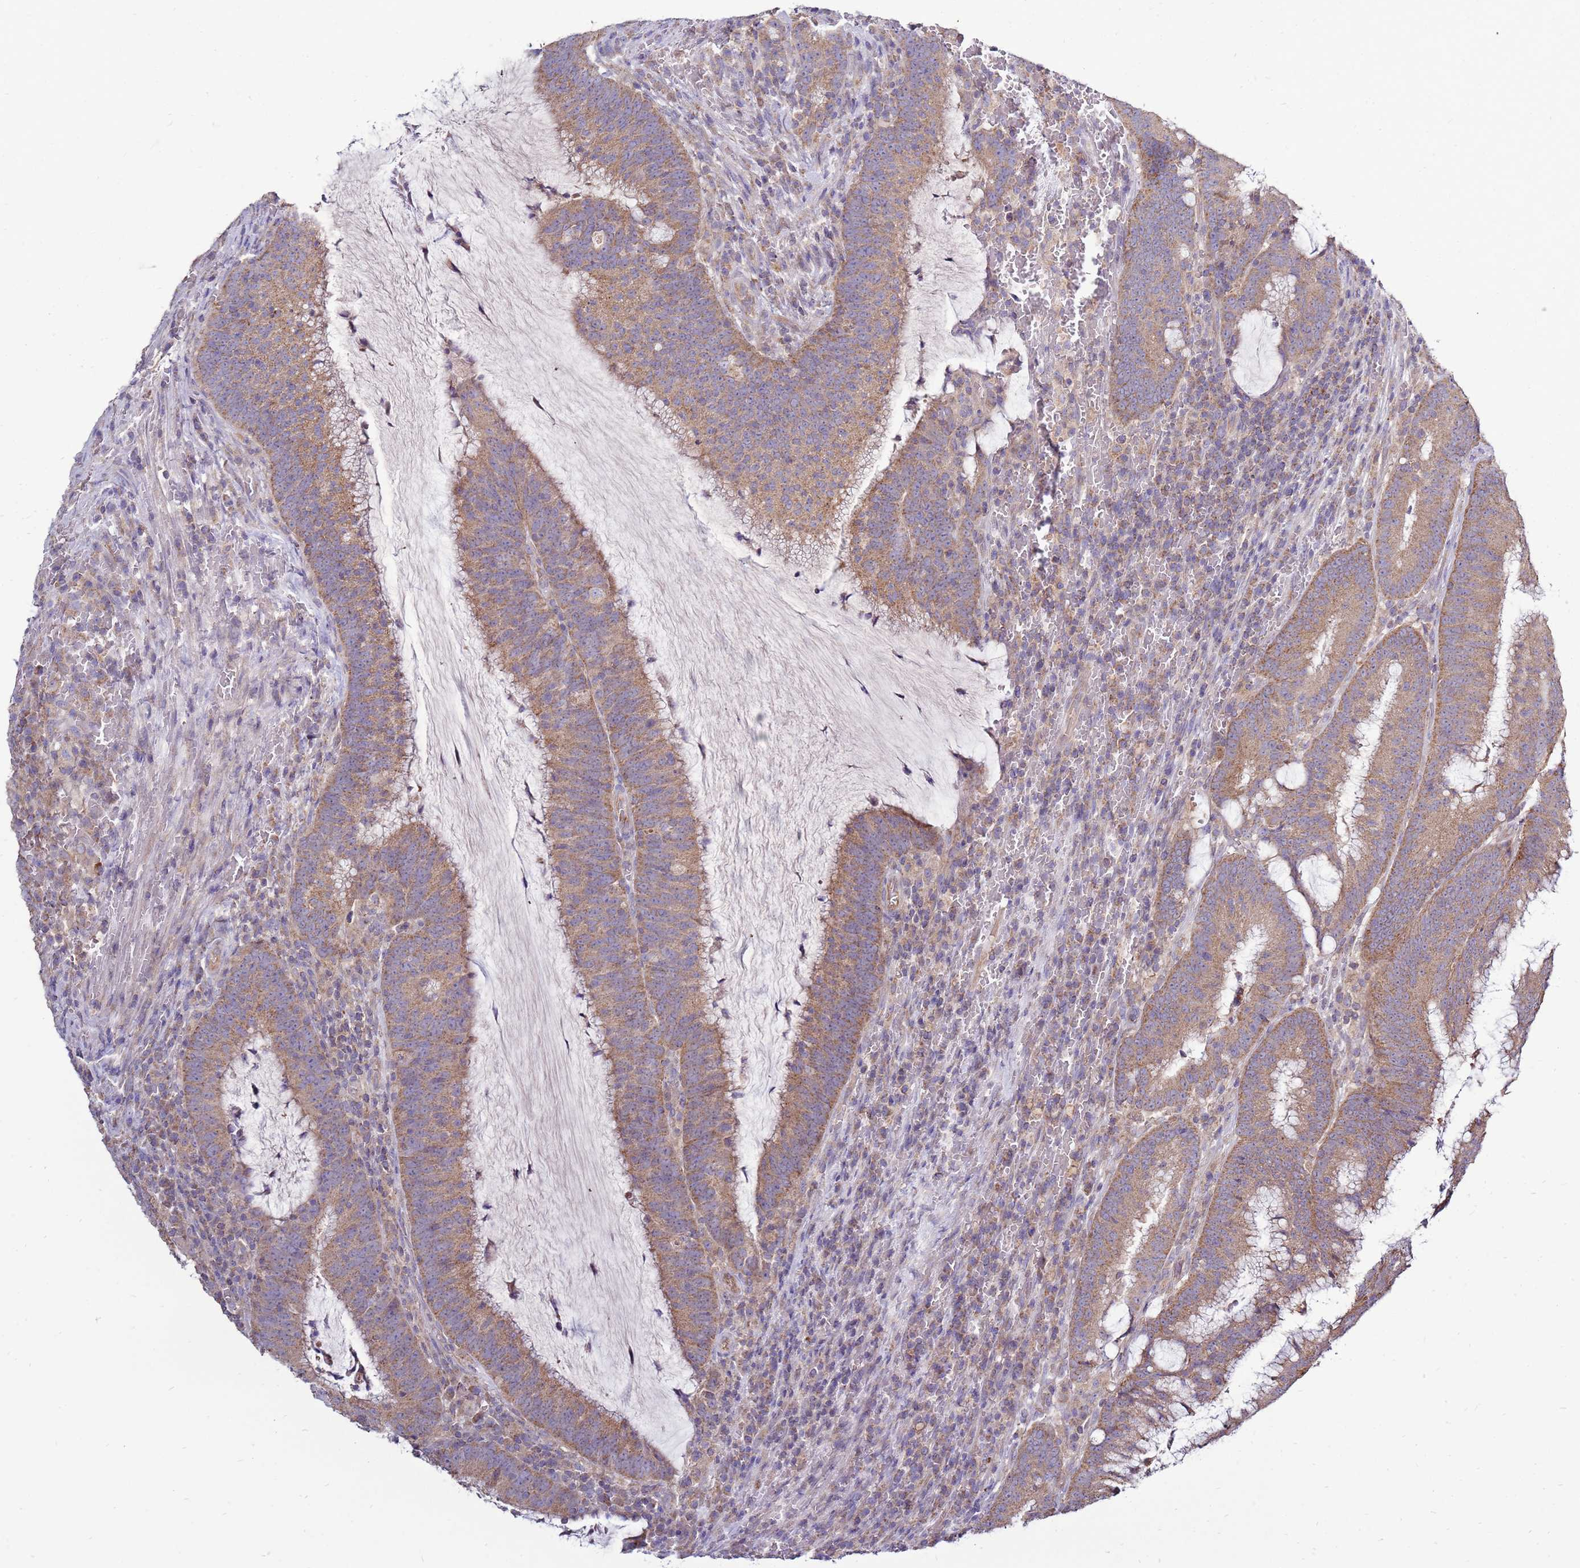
{"staining": {"intensity": "moderate", "quantity": ">75%", "location": "cytoplasmic/membranous"}, "tissue": "colorectal cancer", "cell_type": "Tumor cells", "image_type": "cancer", "snomed": [{"axis": "morphology", "description": "Adenocarcinoma, NOS"}, {"axis": "topography", "description": "Rectum"}], "caption": "This histopathology image displays adenocarcinoma (colorectal) stained with immunohistochemistry (IHC) to label a protein in brown. The cytoplasmic/membranous of tumor cells show moderate positivity for the protein. Nuclei are counter-stained blue.", "gene": "TRAPPC4", "patient": {"sex": "female", "age": 77}}